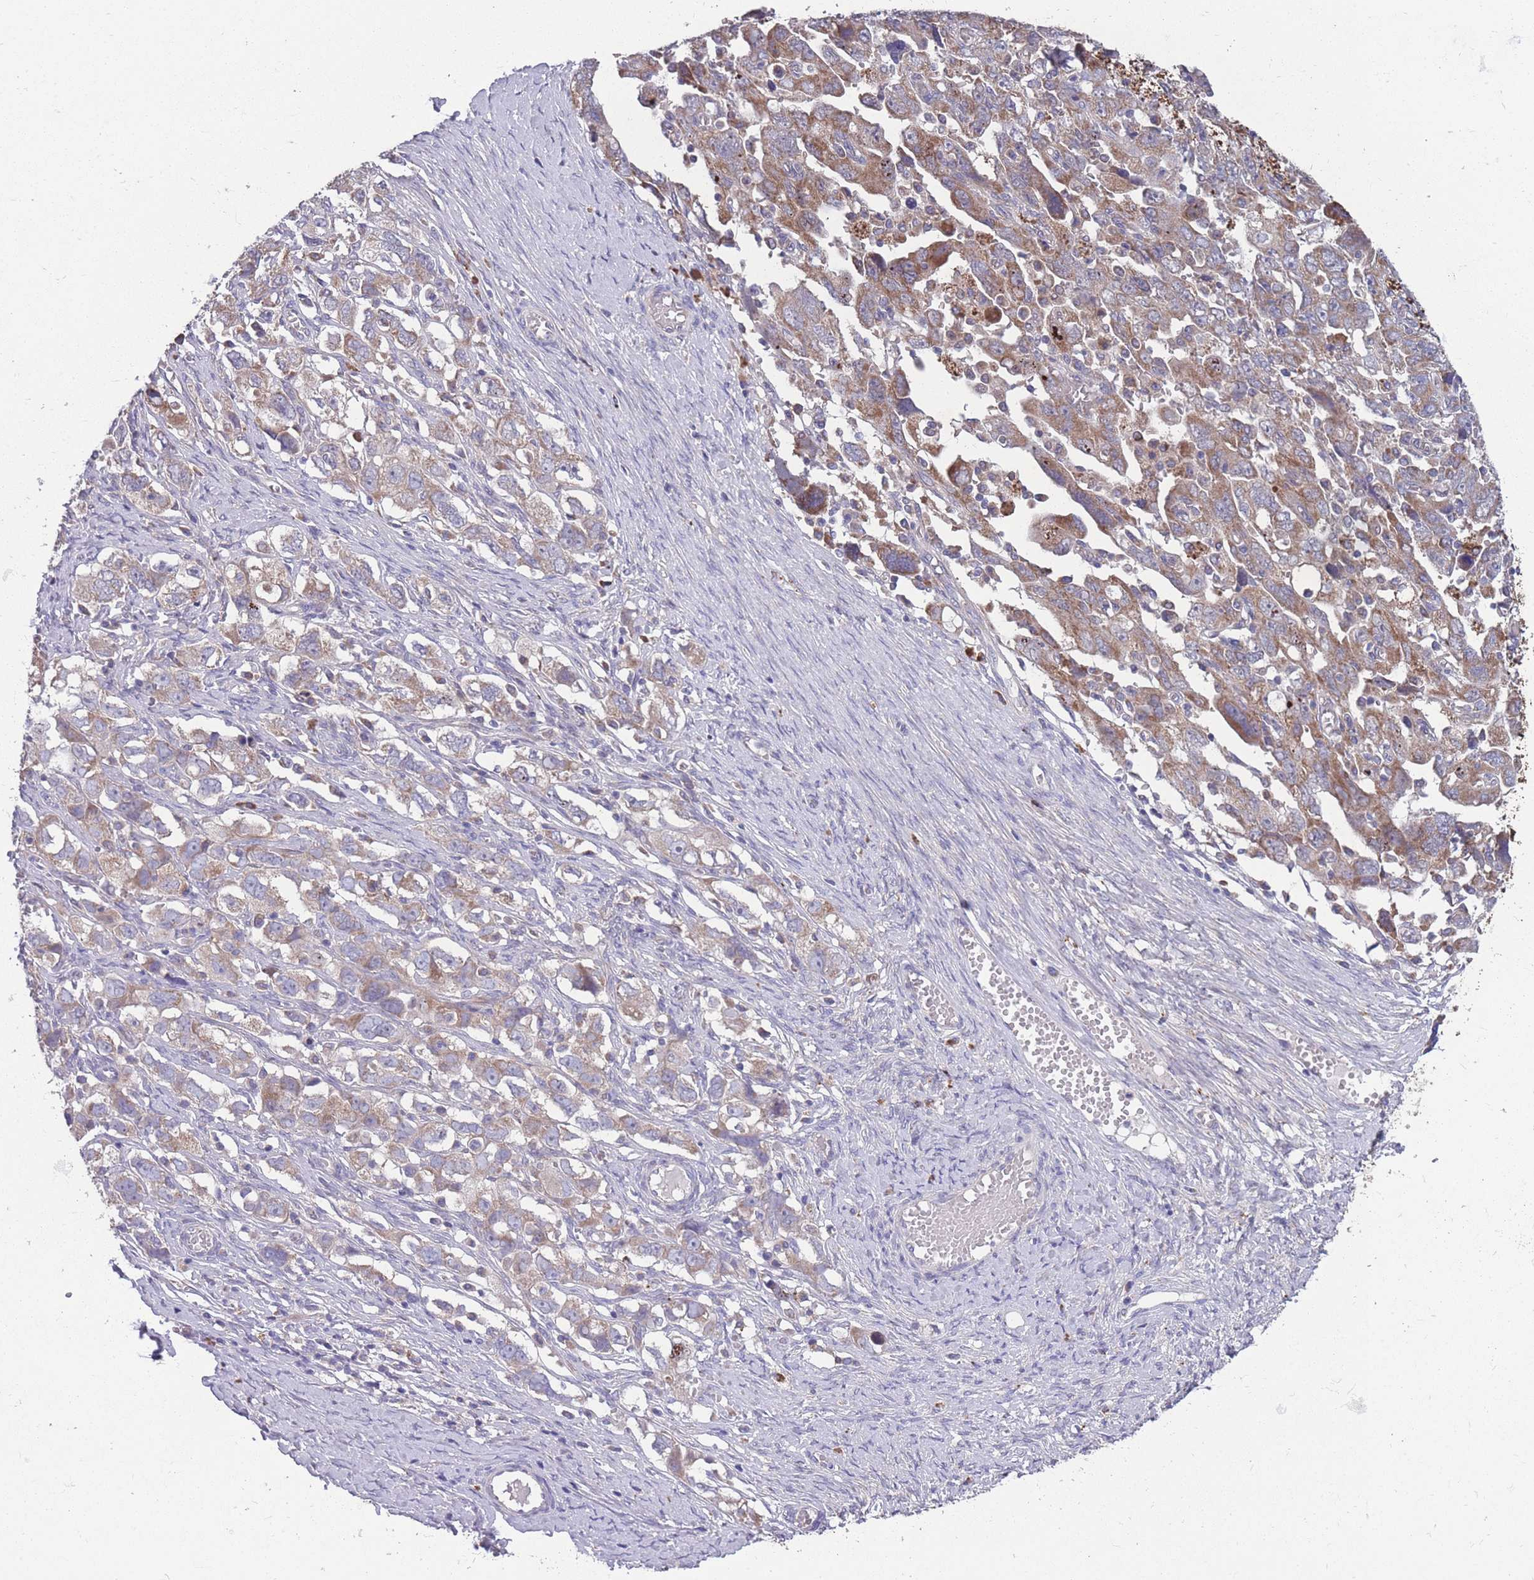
{"staining": {"intensity": "moderate", "quantity": ">75%", "location": "cytoplasmic/membranous"}, "tissue": "ovarian cancer", "cell_type": "Tumor cells", "image_type": "cancer", "snomed": [{"axis": "morphology", "description": "Carcinoma, NOS"}, {"axis": "morphology", "description": "Cystadenocarcinoma, serous, NOS"}, {"axis": "topography", "description": "Ovary"}], "caption": "This is a micrograph of immunohistochemistry (IHC) staining of ovarian cancer, which shows moderate positivity in the cytoplasmic/membranous of tumor cells.", "gene": "STIM2", "patient": {"sex": "female", "age": 69}}